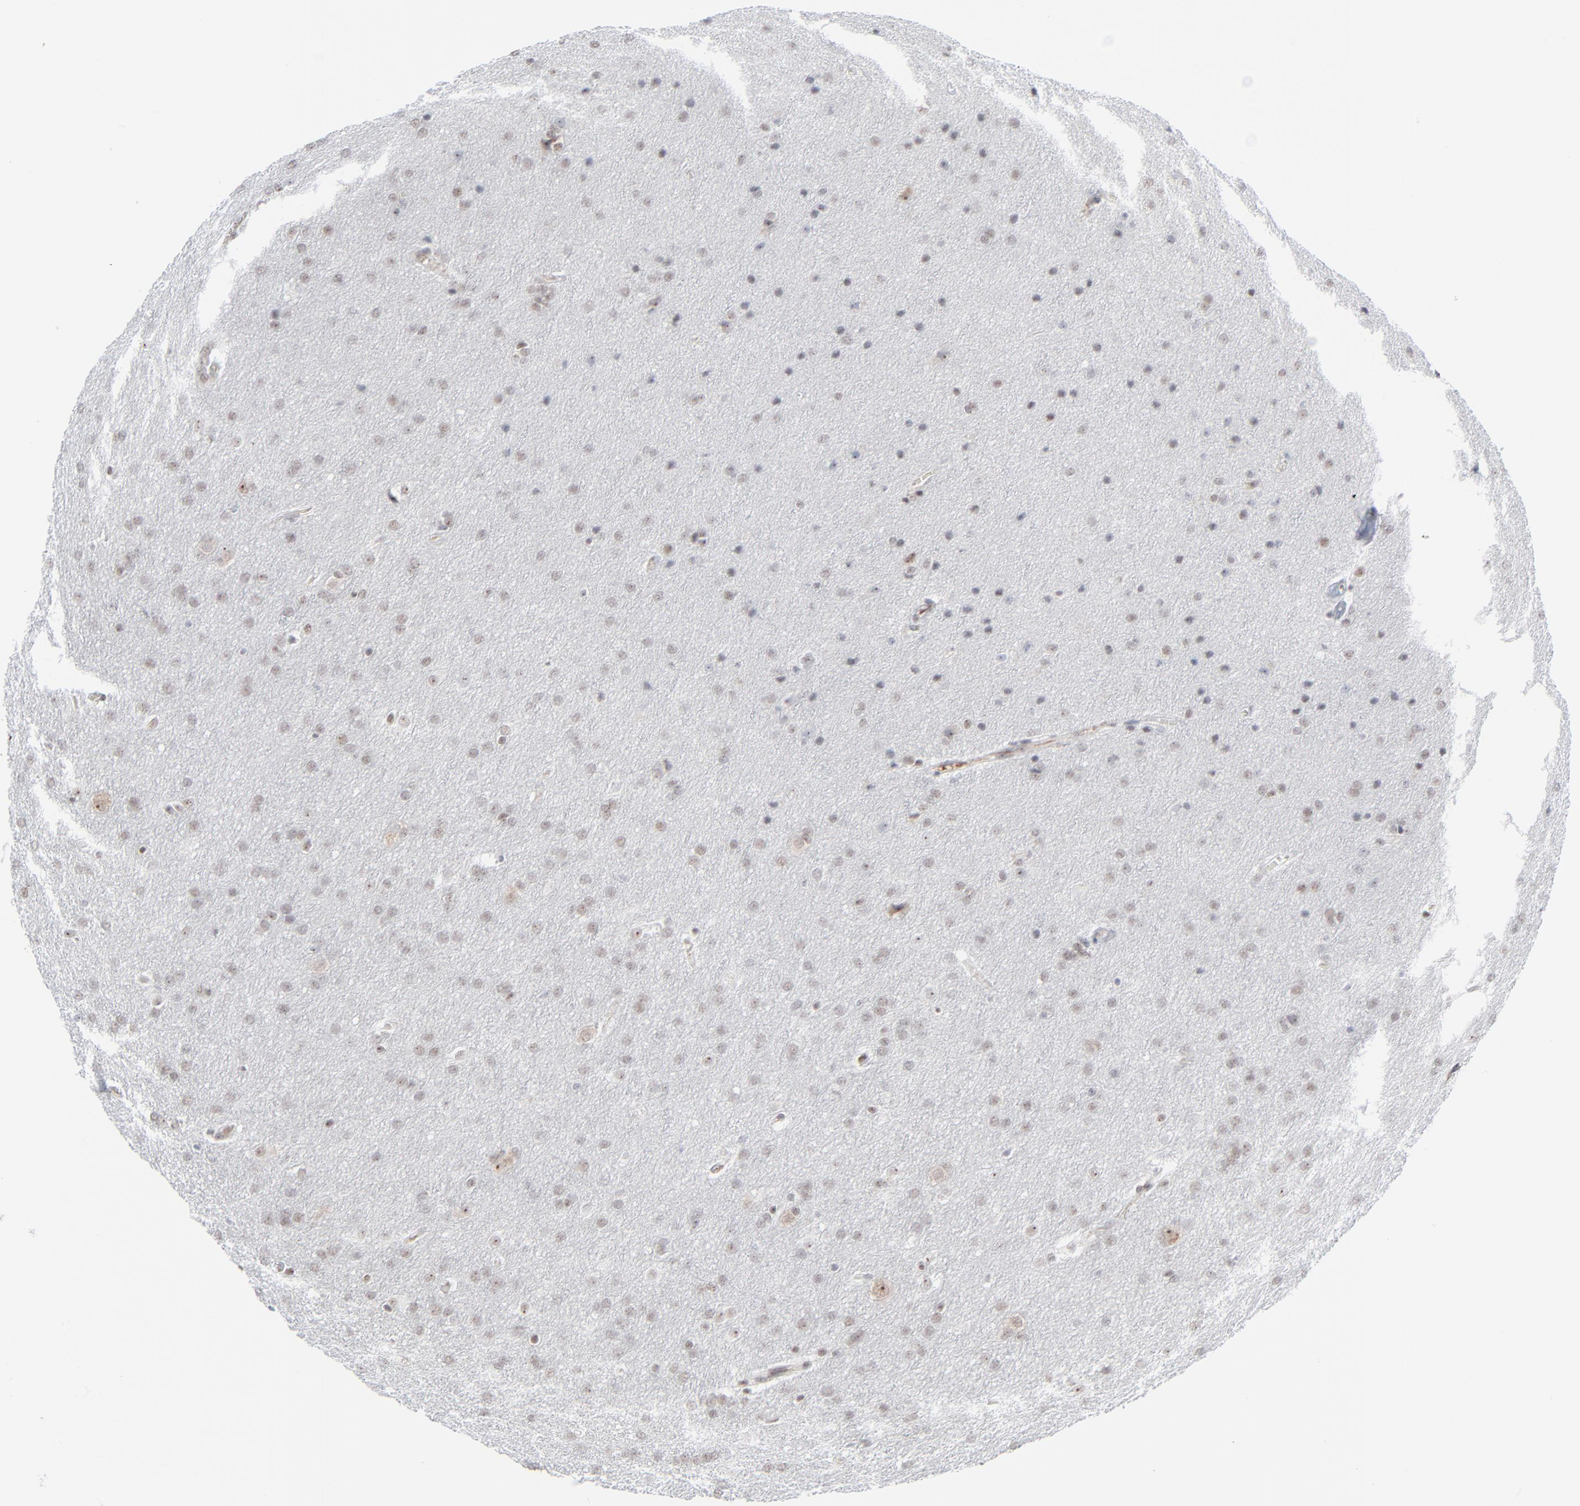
{"staining": {"intensity": "weak", "quantity": "25%-75%", "location": "nuclear"}, "tissue": "glioma", "cell_type": "Tumor cells", "image_type": "cancer", "snomed": [{"axis": "morphology", "description": "Glioma, malignant, Low grade"}, {"axis": "topography", "description": "Brain"}], "caption": "A low amount of weak nuclear positivity is present in about 25%-75% of tumor cells in glioma tissue. Using DAB (brown) and hematoxylin (blue) stains, captured at high magnification using brightfield microscopy.", "gene": "MPHOSPH6", "patient": {"sex": "female", "age": 32}}